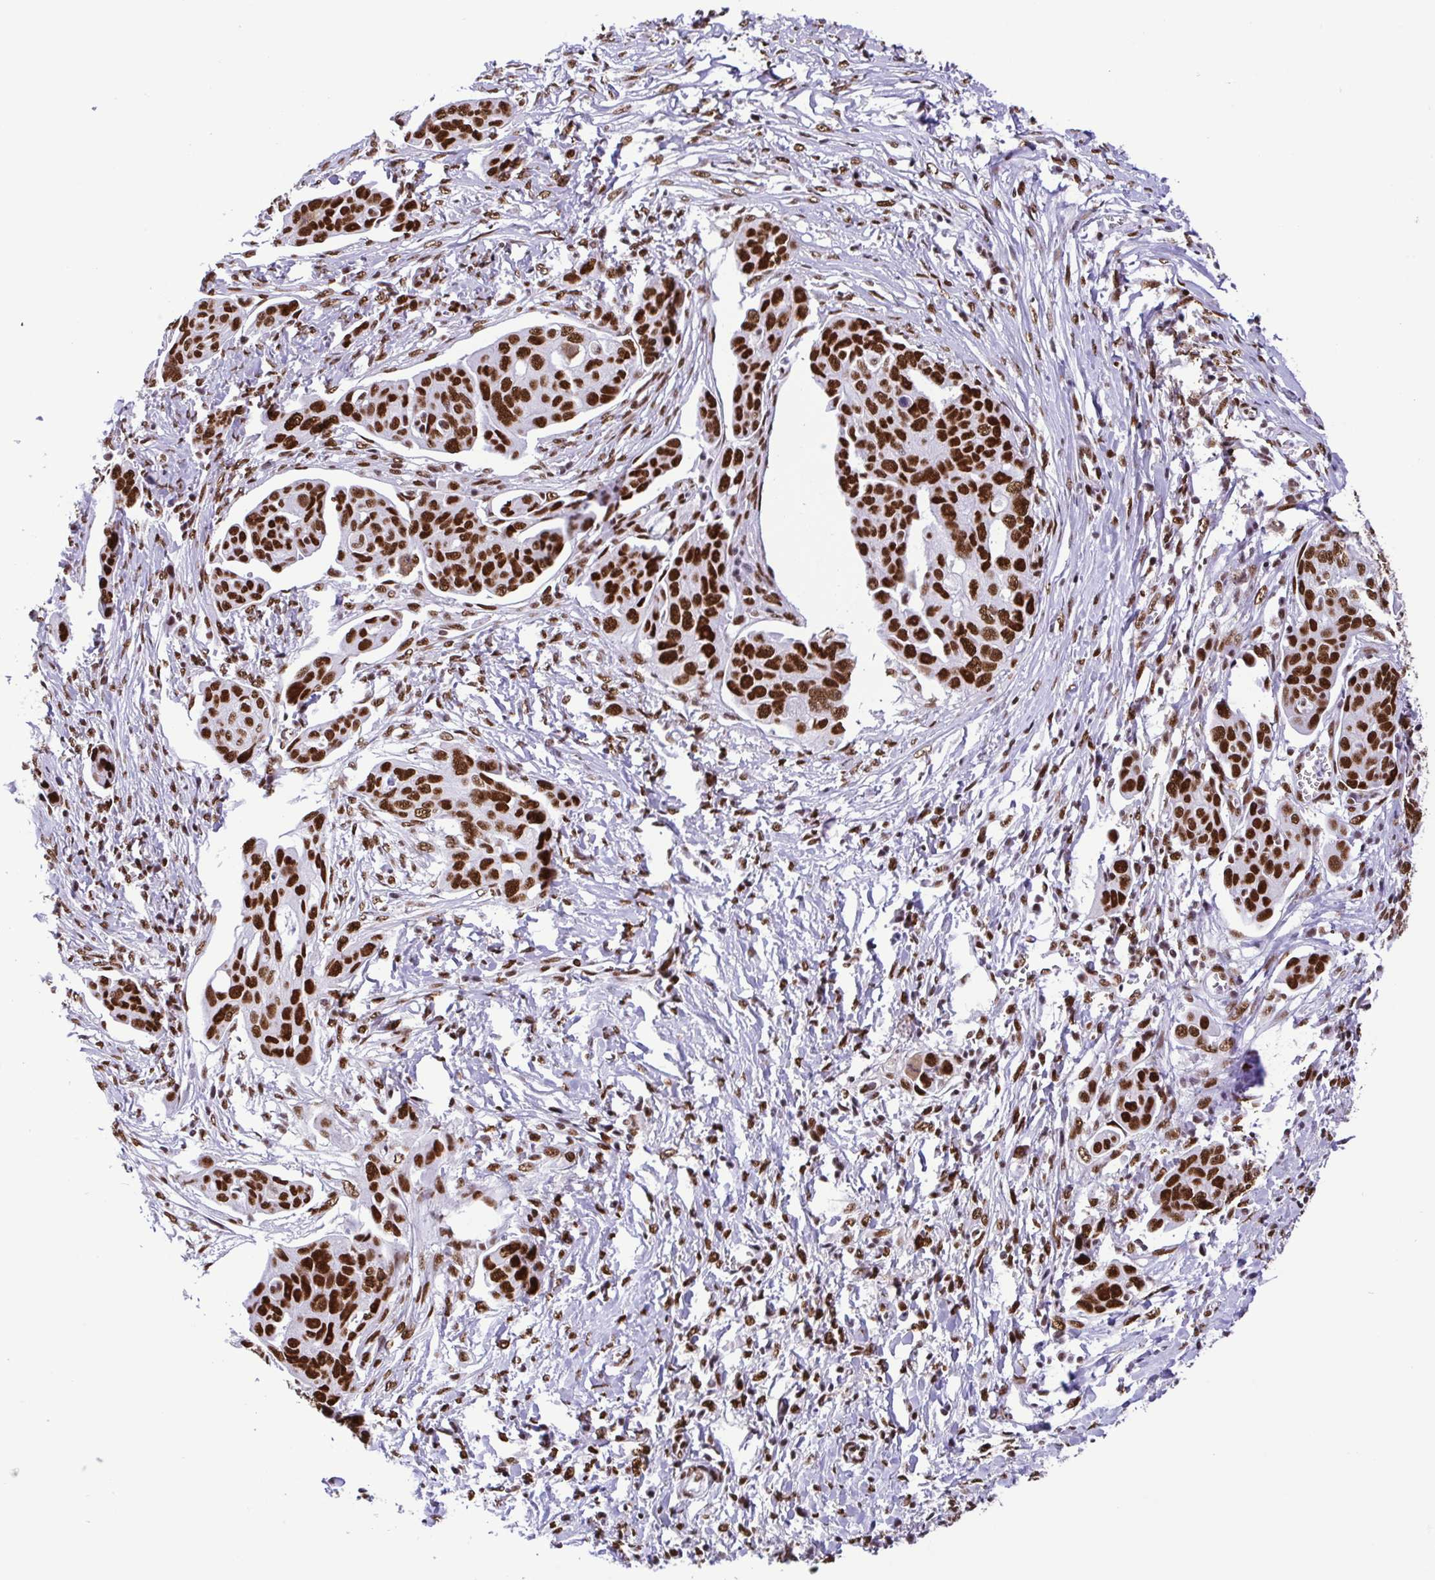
{"staining": {"intensity": "strong", "quantity": ">75%", "location": "nuclear"}, "tissue": "ovarian cancer", "cell_type": "Tumor cells", "image_type": "cancer", "snomed": [{"axis": "morphology", "description": "Carcinoma, endometroid"}, {"axis": "topography", "description": "Ovary"}], "caption": "Brown immunohistochemical staining in ovarian cancer (endometroid carcinoma) shows strong nuclear positivity in approximately >75% of tumor cells.", "gene": "TRIM28", "patient": {"sex": "female", "age": 70}}